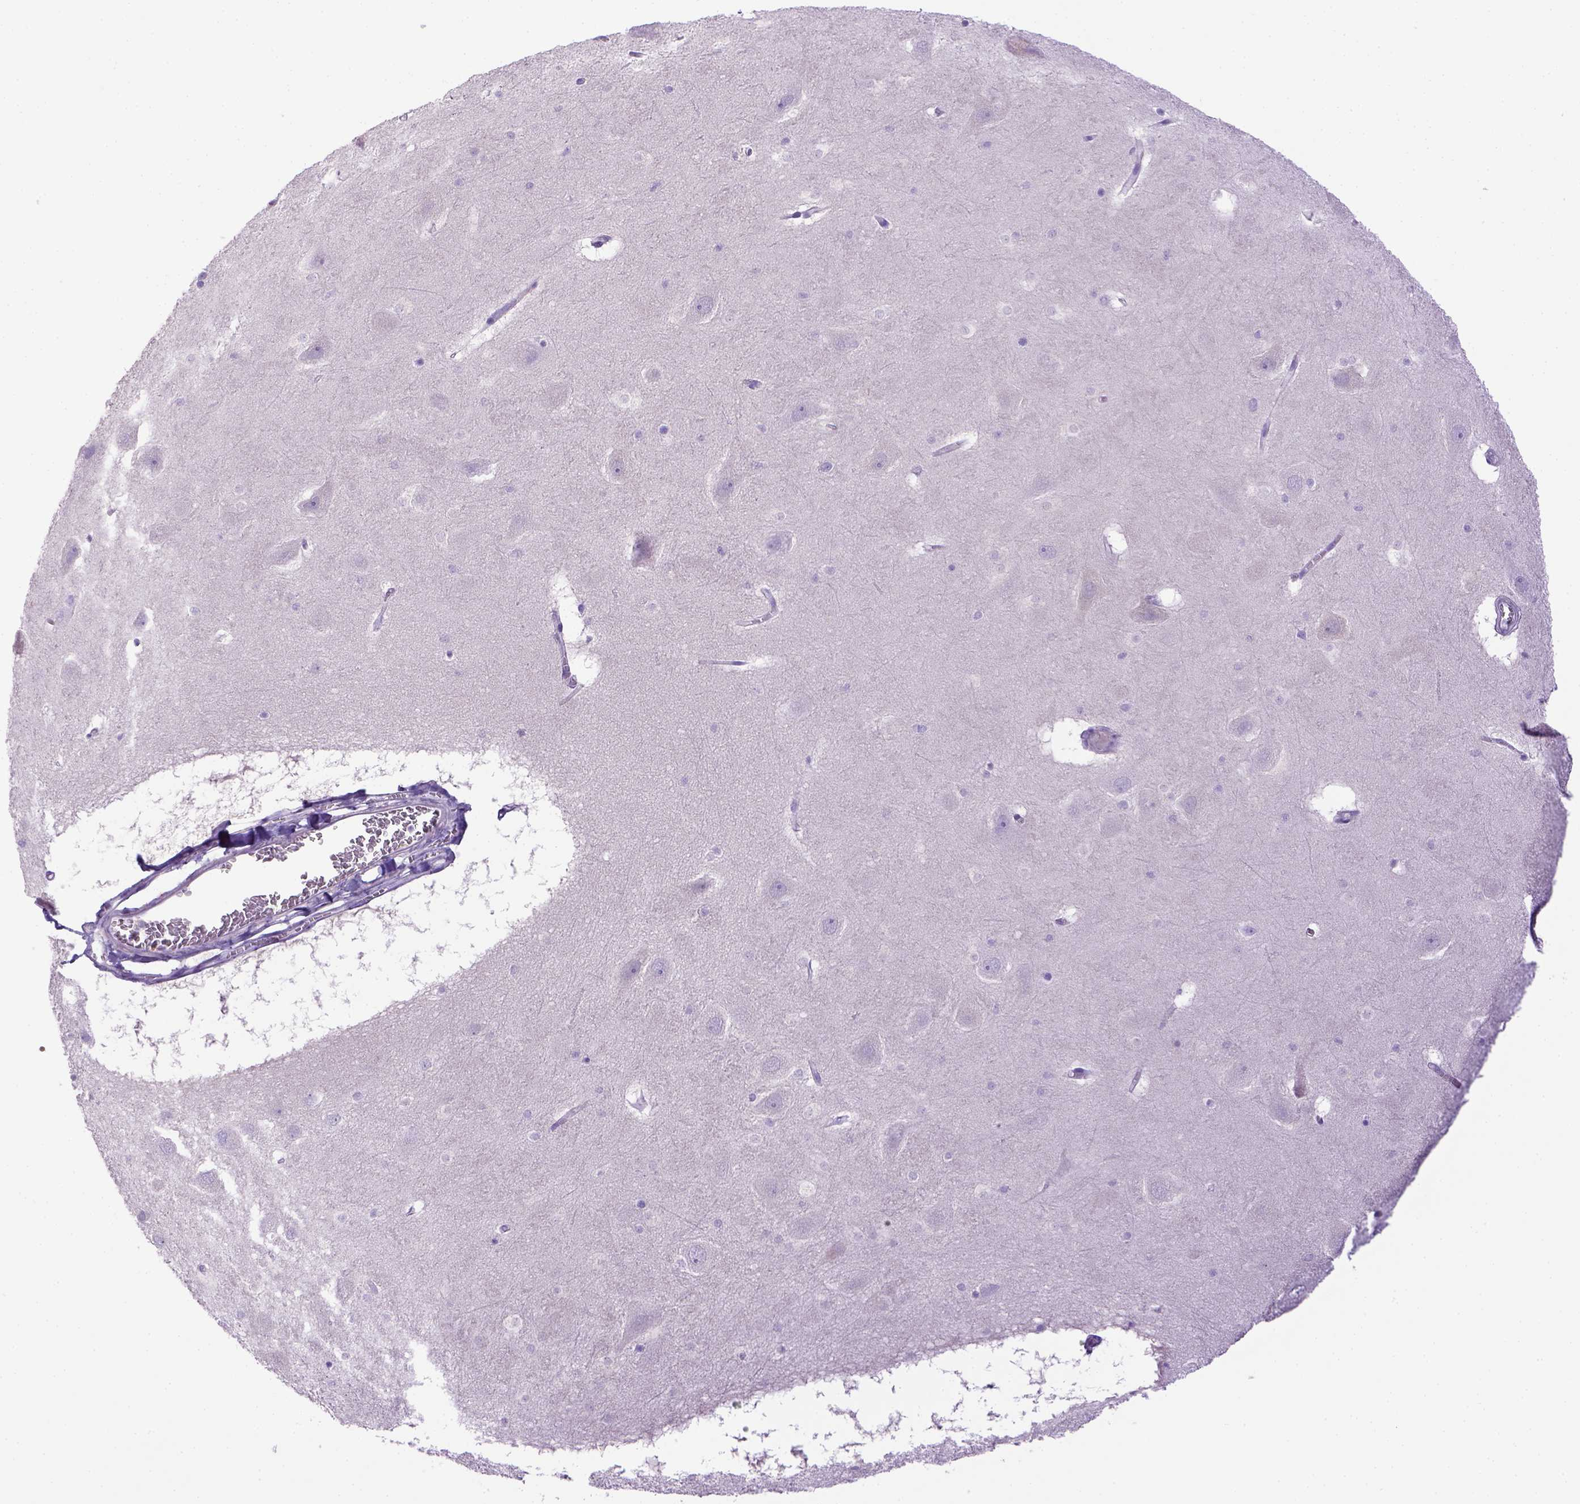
{"staining": {"intensity": "negative", "quantity": "none", "location": "none"}, "tissue": "hippocampus", "cell_type": "Glial cells", "image_type": "normal", "snomed": [{"axis": "morphology", "description": "Normal tissue, NOS"}, {"axis": "topography", "description": "Hippocampus"}], "caption": "IHC histopathology image of normal hippocampus stained for a protein (brown), which exhibits no expression in glial cells.", "gene": "BAAT", "patient": {"sex": "male", "age": 45}}